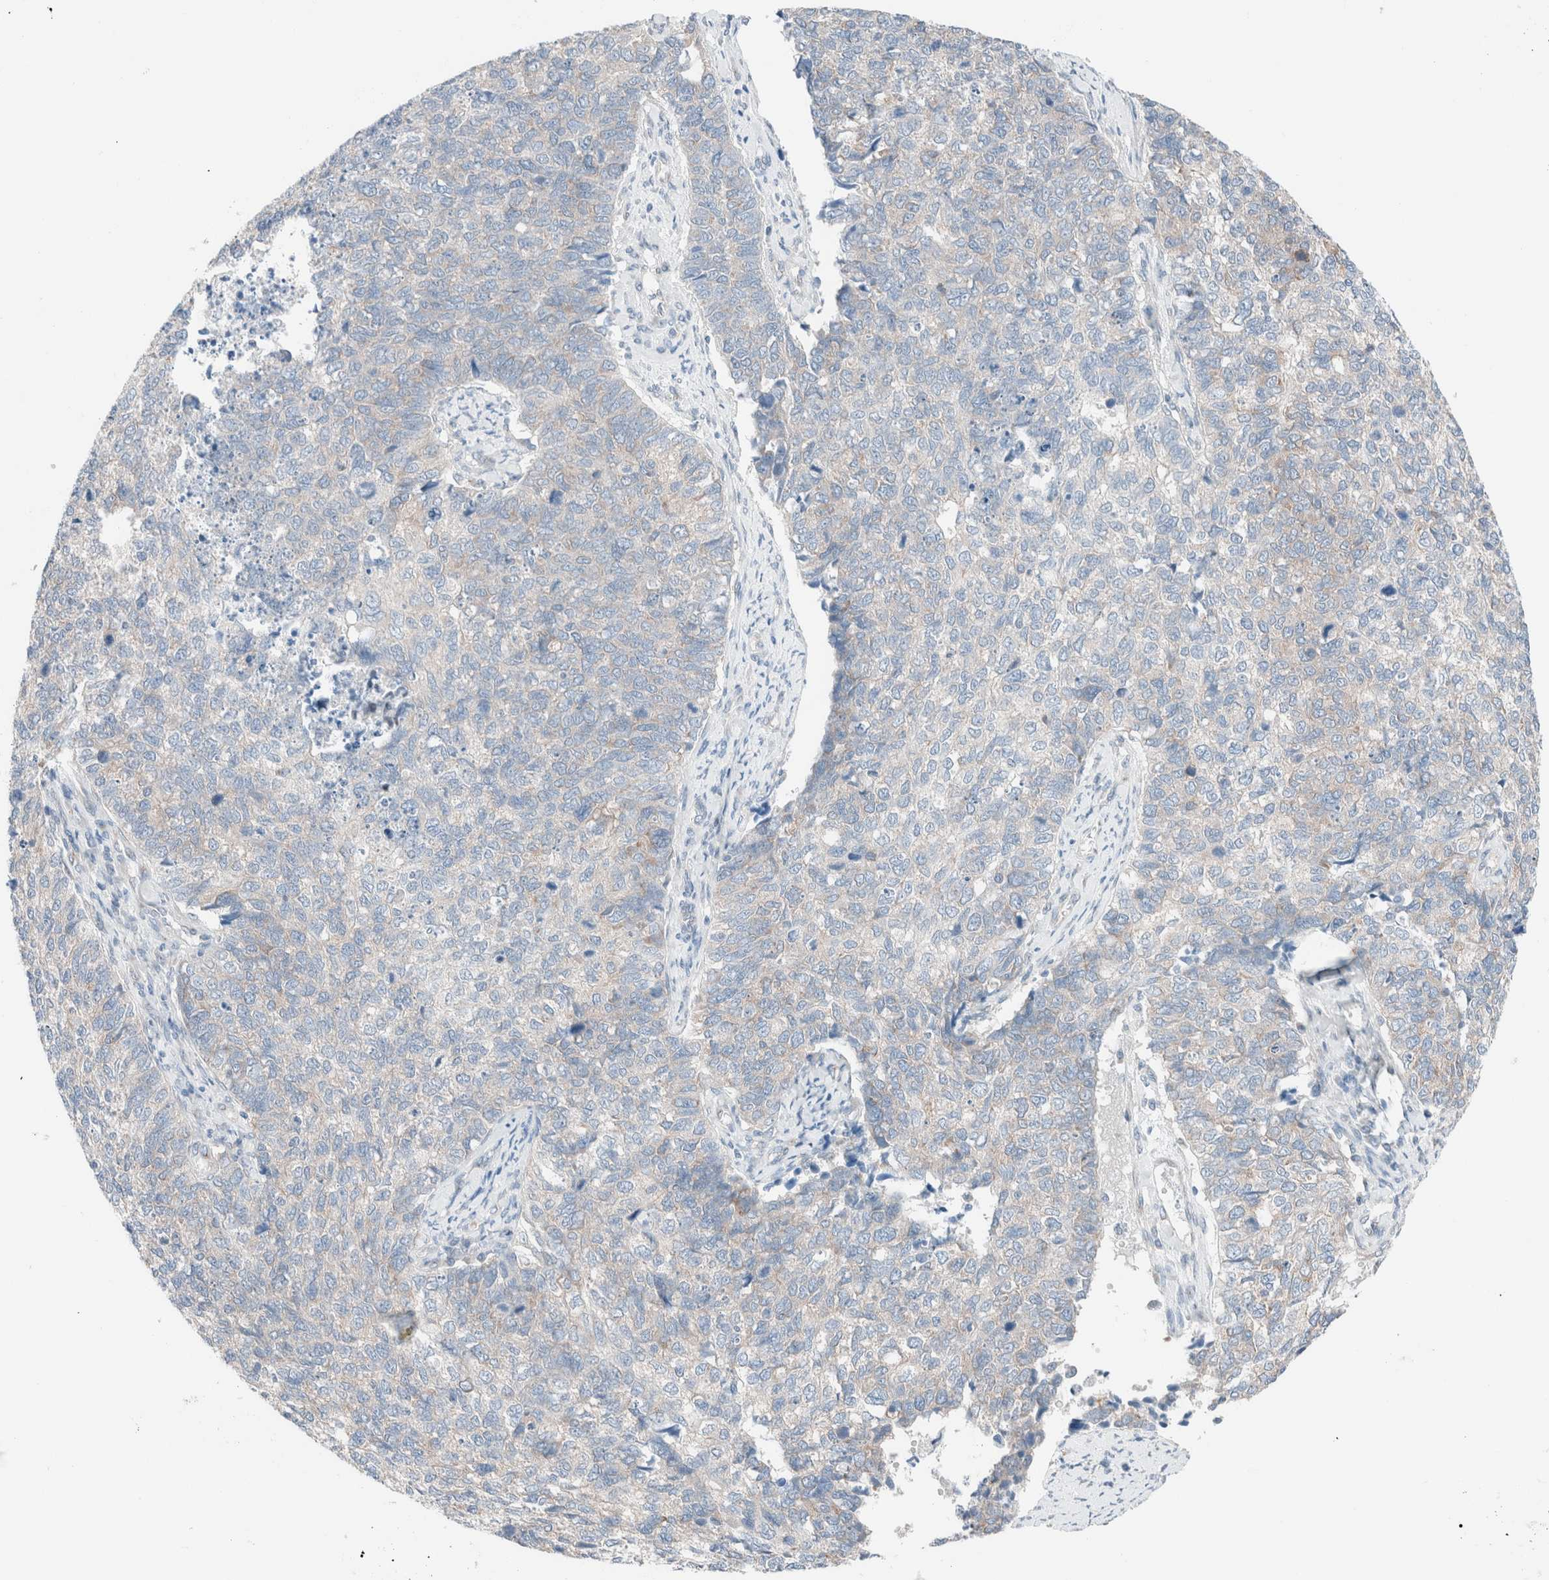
{"staining": {"intensity": "moderate", "quantity": "<25%", "location": "cytoplasmic/membranous"}, "tissue": "cervical cancer", "cell_type": "Tumor cells", "image_type": "cancer", "snomed": [{"axis": "morphology", "description": "Squamous cell carcinoma, NOS"}, {"axis": "topography", "description": "Cervix"}], "caption": "Human cervical squamous cell carcinoma stained with a protein marker demonstrates moderate staining in tumor cells.", "gene": "CASC3", "patient": {"sex": "female", "age": 63}}